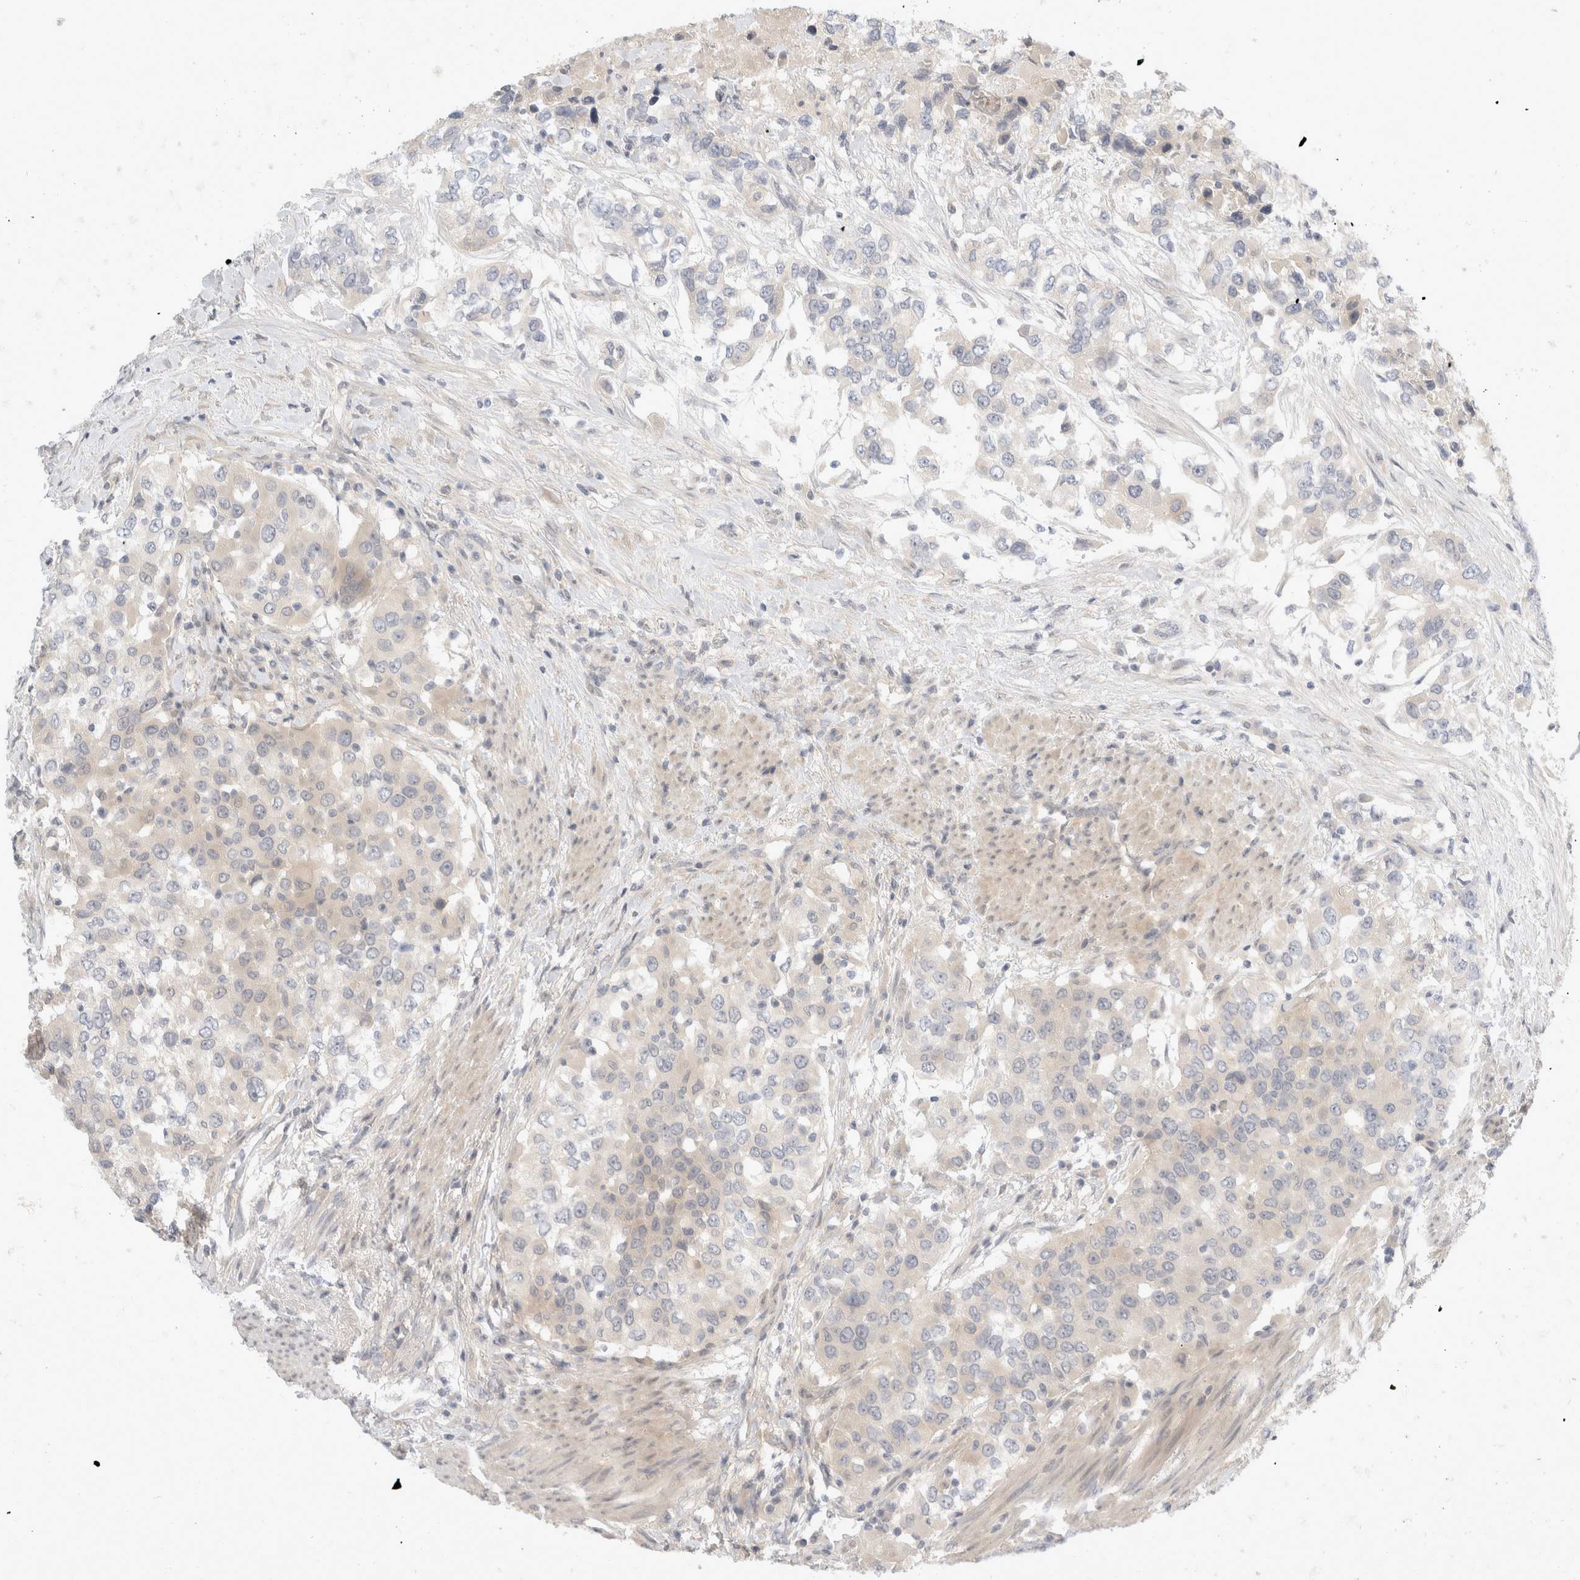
{"staining": {"intensity": "weak", "quantity": "<25%", "location": "cytoplasmic/membranous"}, "tissue": "urothelial cancer", "cell_type": "Tumor cells", "image_type": "cancer", "snomed": [{"axis": "morphology", "description": "Urothelial carcinoma, High grade"}, {"axis": "topography", "description": "Urinary bladder"}], "caption": "DAB immunohistochemical staining of human high-grade urothelial carcinoma demonstrates no significant expression in tumor cells. (DAB (3,3'-diaminobenzidine) immunohistochemistry (IHC) visualized using brightfield microscopy, high magnification).", "gene": "TOM1L2", "patient": {"sex": "female", "age": 80}}